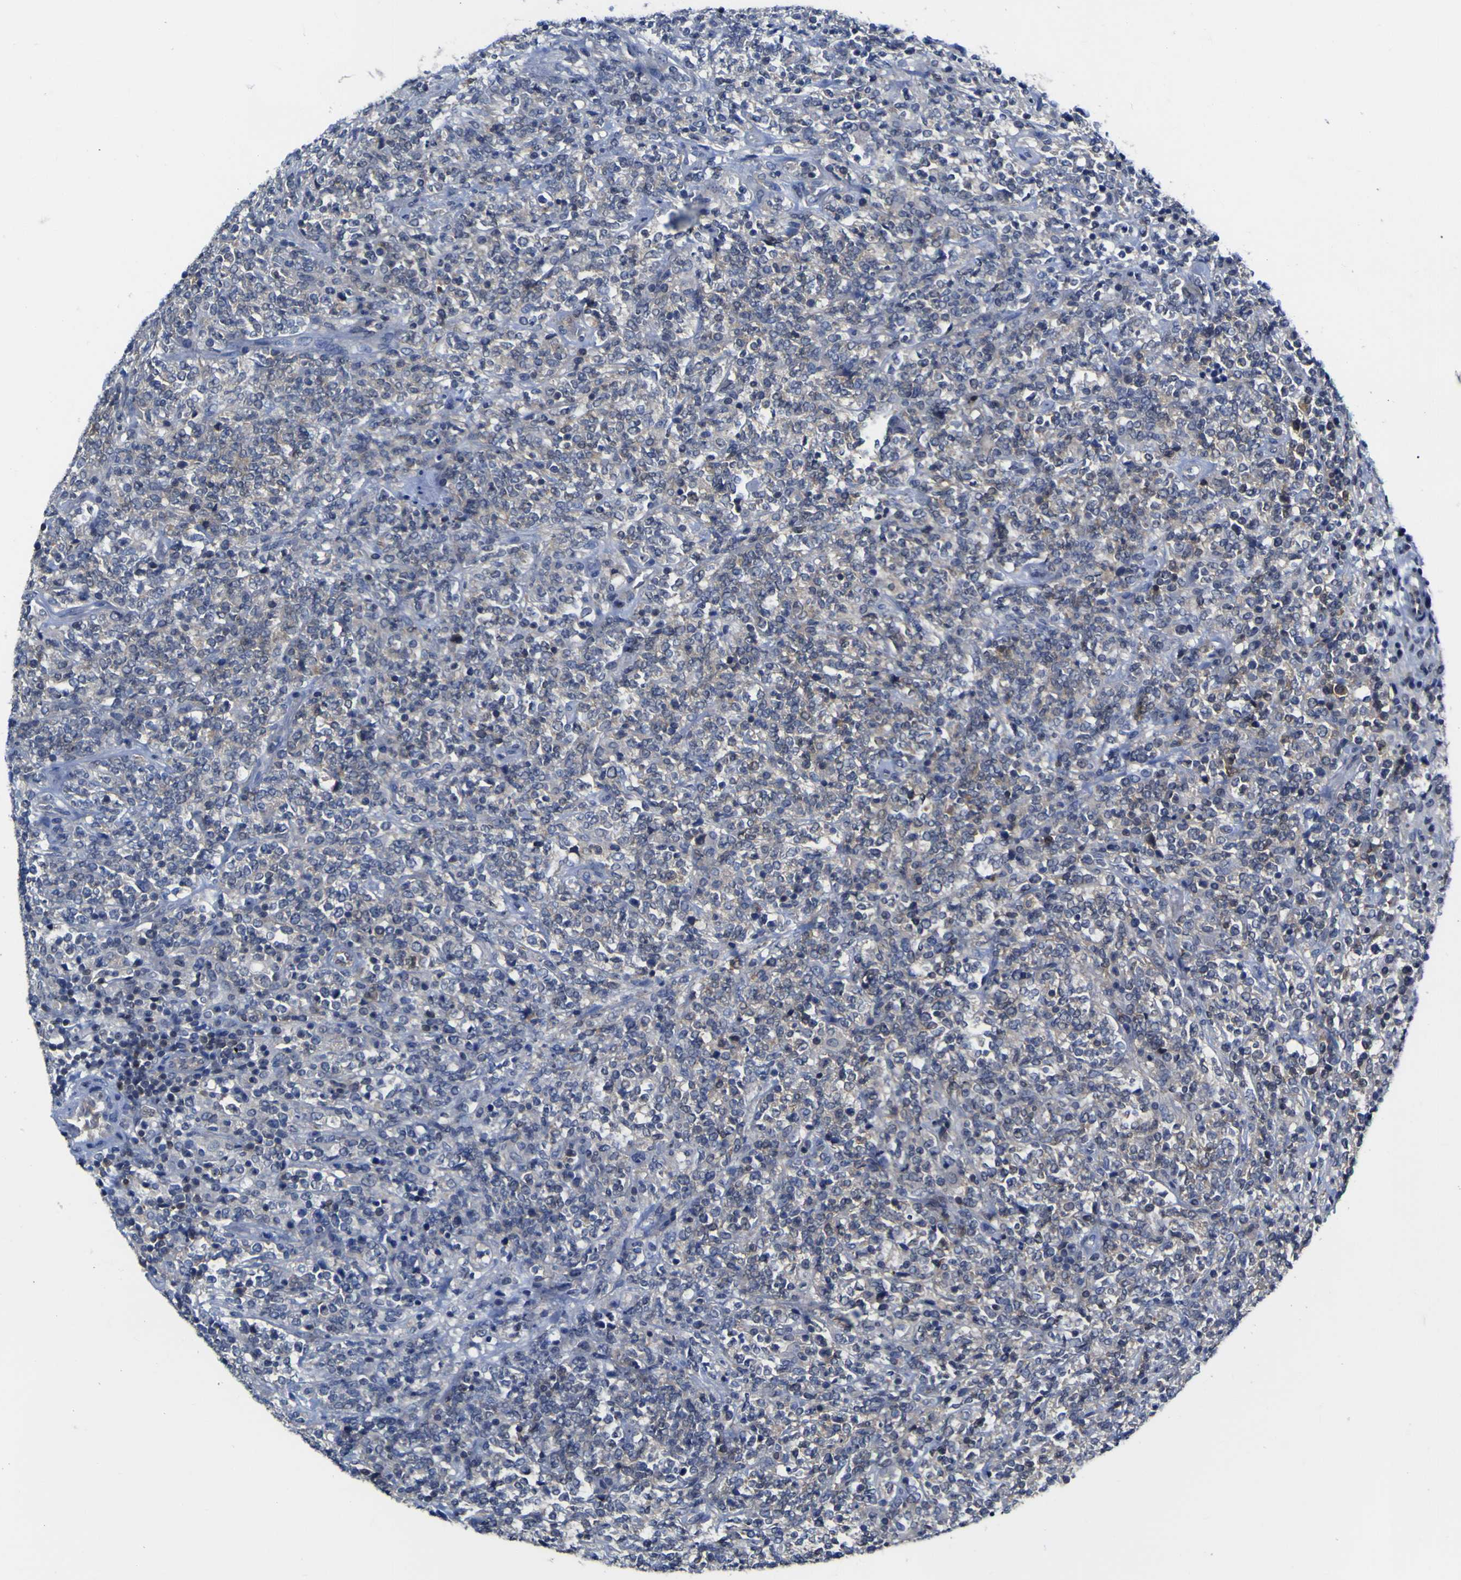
{"staining": {"intensity": "weak", "quantity": "<25%", "location": "cytoplasmic/membranous"}, "tissue": "lymphoma", "cell_type": "Tumor cells", "image_type": "cancer", "snomed": [{"axis": "morphology", "description": "Malignant lymphoma, non-Hodgkin's type, High grade"}, {"axis": "topography", "description": "Soft tissue"}], "caption": "Tumor cells show no significant staining in lymphoma.", "gene": "CASP6", "patient": {"sex": "male", "age": 18}}